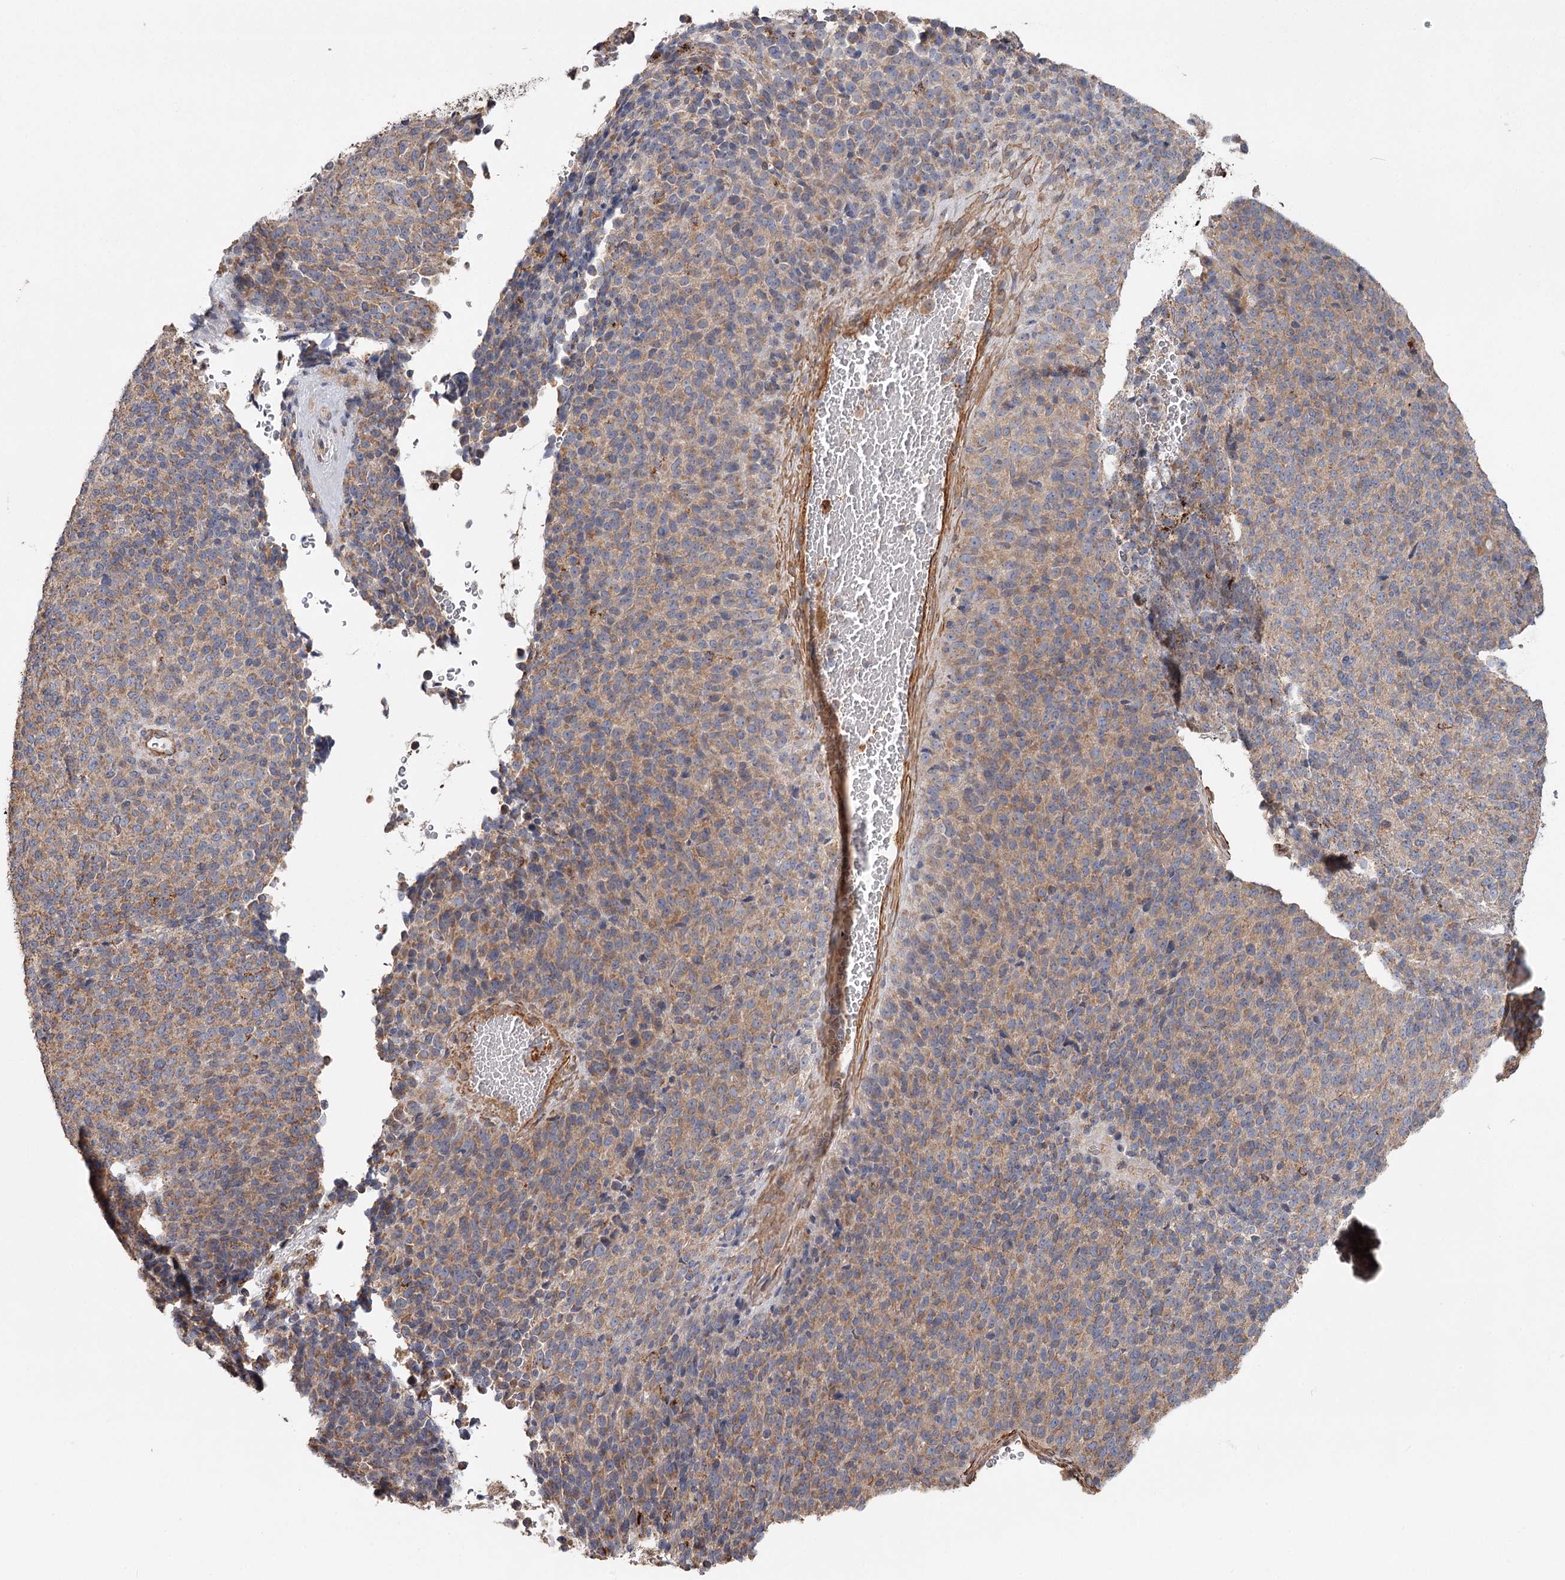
{"staining": {"intensity": "weak", "quantity": ">75%", "location": "cytoplasmic/membranous"}, "tissue": "melanoma", "cell_type": "Tumor cells", "image_type": "cancer", "snomed": [{"axis": "morphology", "description": "Malignant melanoma, Metastatic site"}, {"axis": "topography", "description": "Brain"}], "caption": "DAB immunohistochemical staining of human malignant melanoma (metastatic site) displays weak cytoplasmic/membranous protein positivity in about >75% of tumor cells. (IHC, brightfield microscopy, high magnification).", "gene": "DHRS9", "patient": {"sex": "female", "age": 56}}